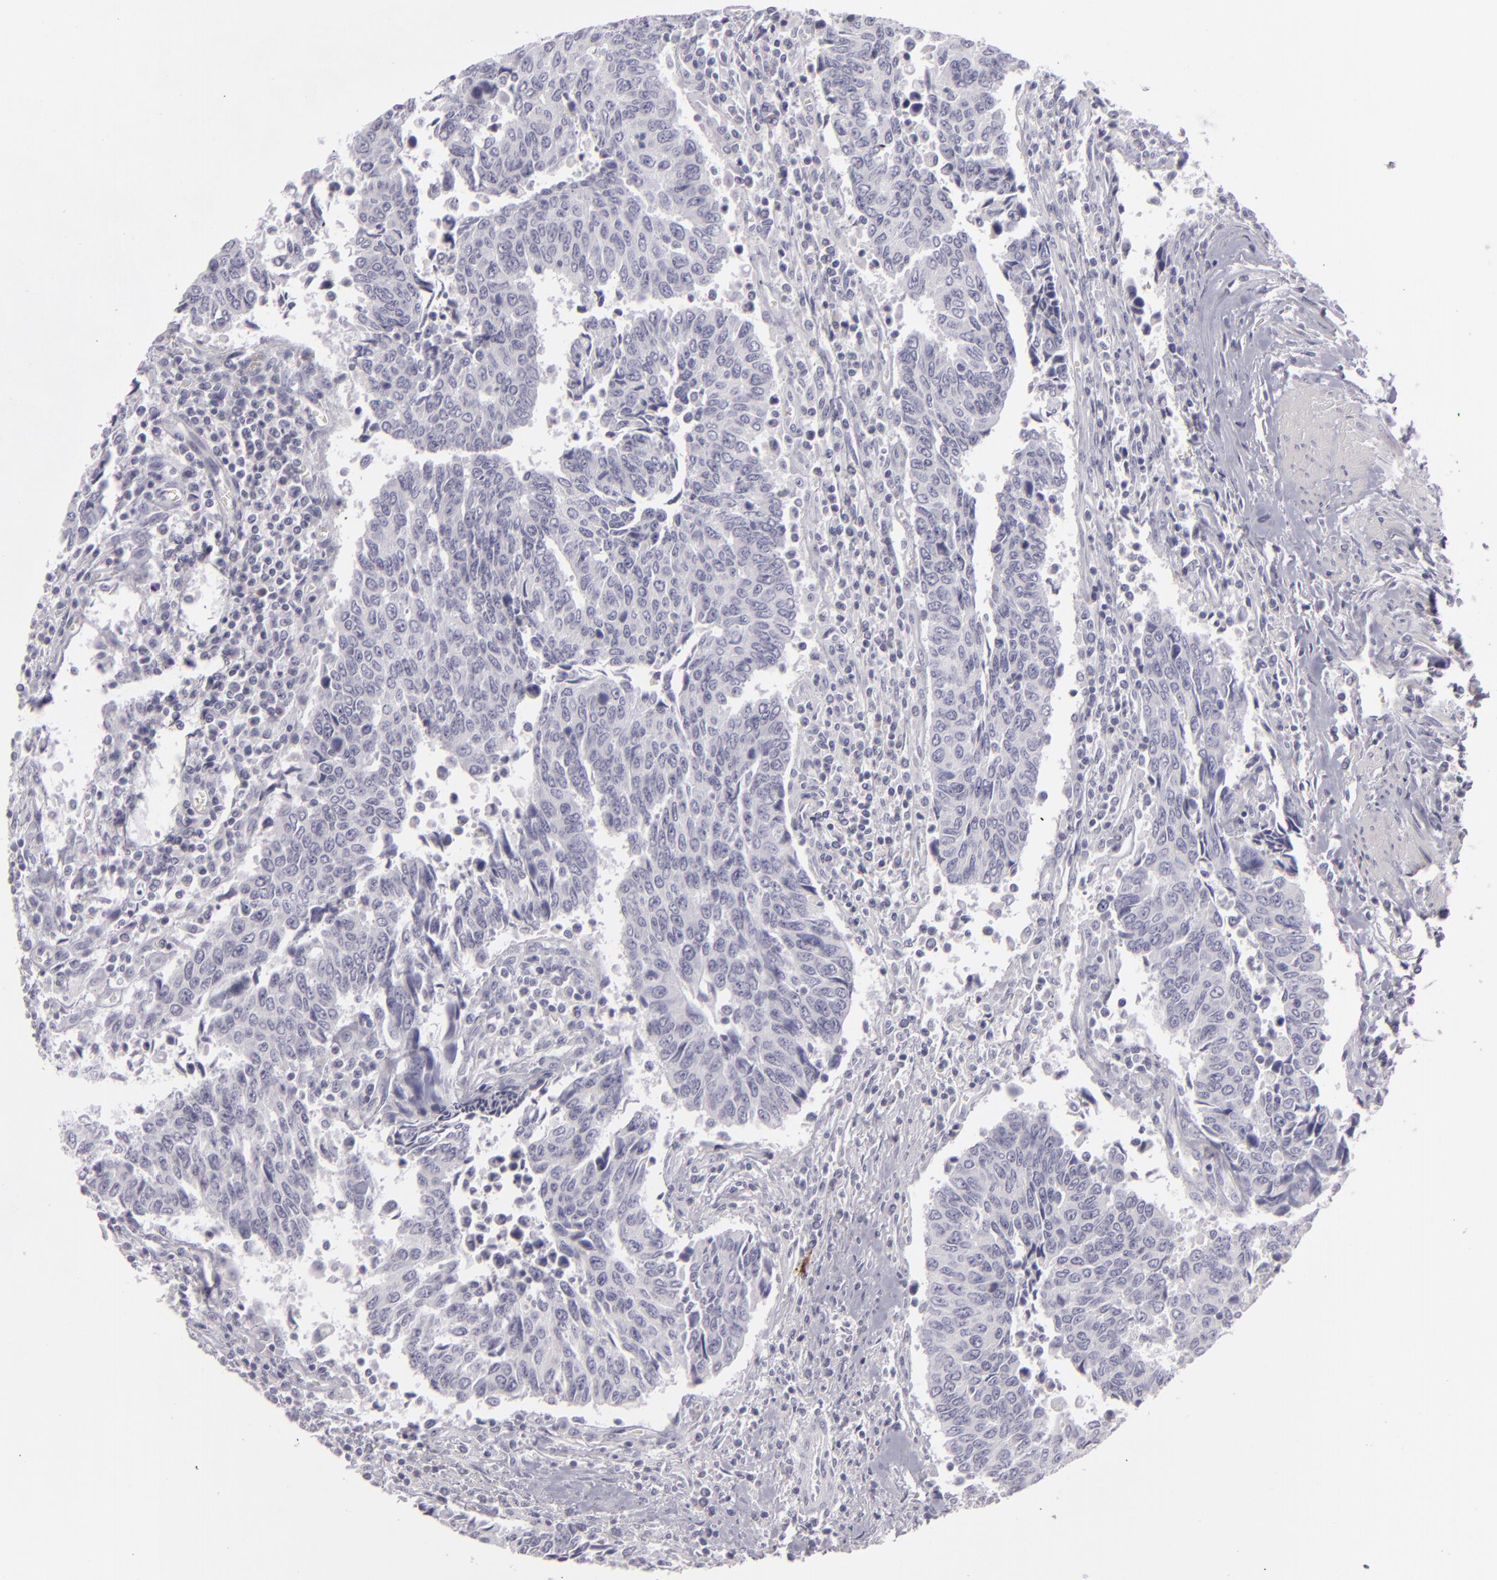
{"staining": {"intensity": "negative", "quantity": "none", "location": "none"}, "tissue": "urothelial cancer", "cell_type": "Tumor cells", "image_type": "cancer", "snomed": [{"axis": "morphology", "description": "Urothelial carcinoma, High grade"}, {"axis": "topography", "description": "Urinary bladder"}], "caption": "High magnification brightfield microscopy of urothelial carcinoma (high-grade) stained with DAB (brown) and counterstained with hematoxylin (blue): tumor cells show no significant expression. The staining is performed using DAB brown chromogen with nuclei counter-stained in using hematoxylin.", "gene": "CDX2", "patient": {"sex": "male", "age": 86}}